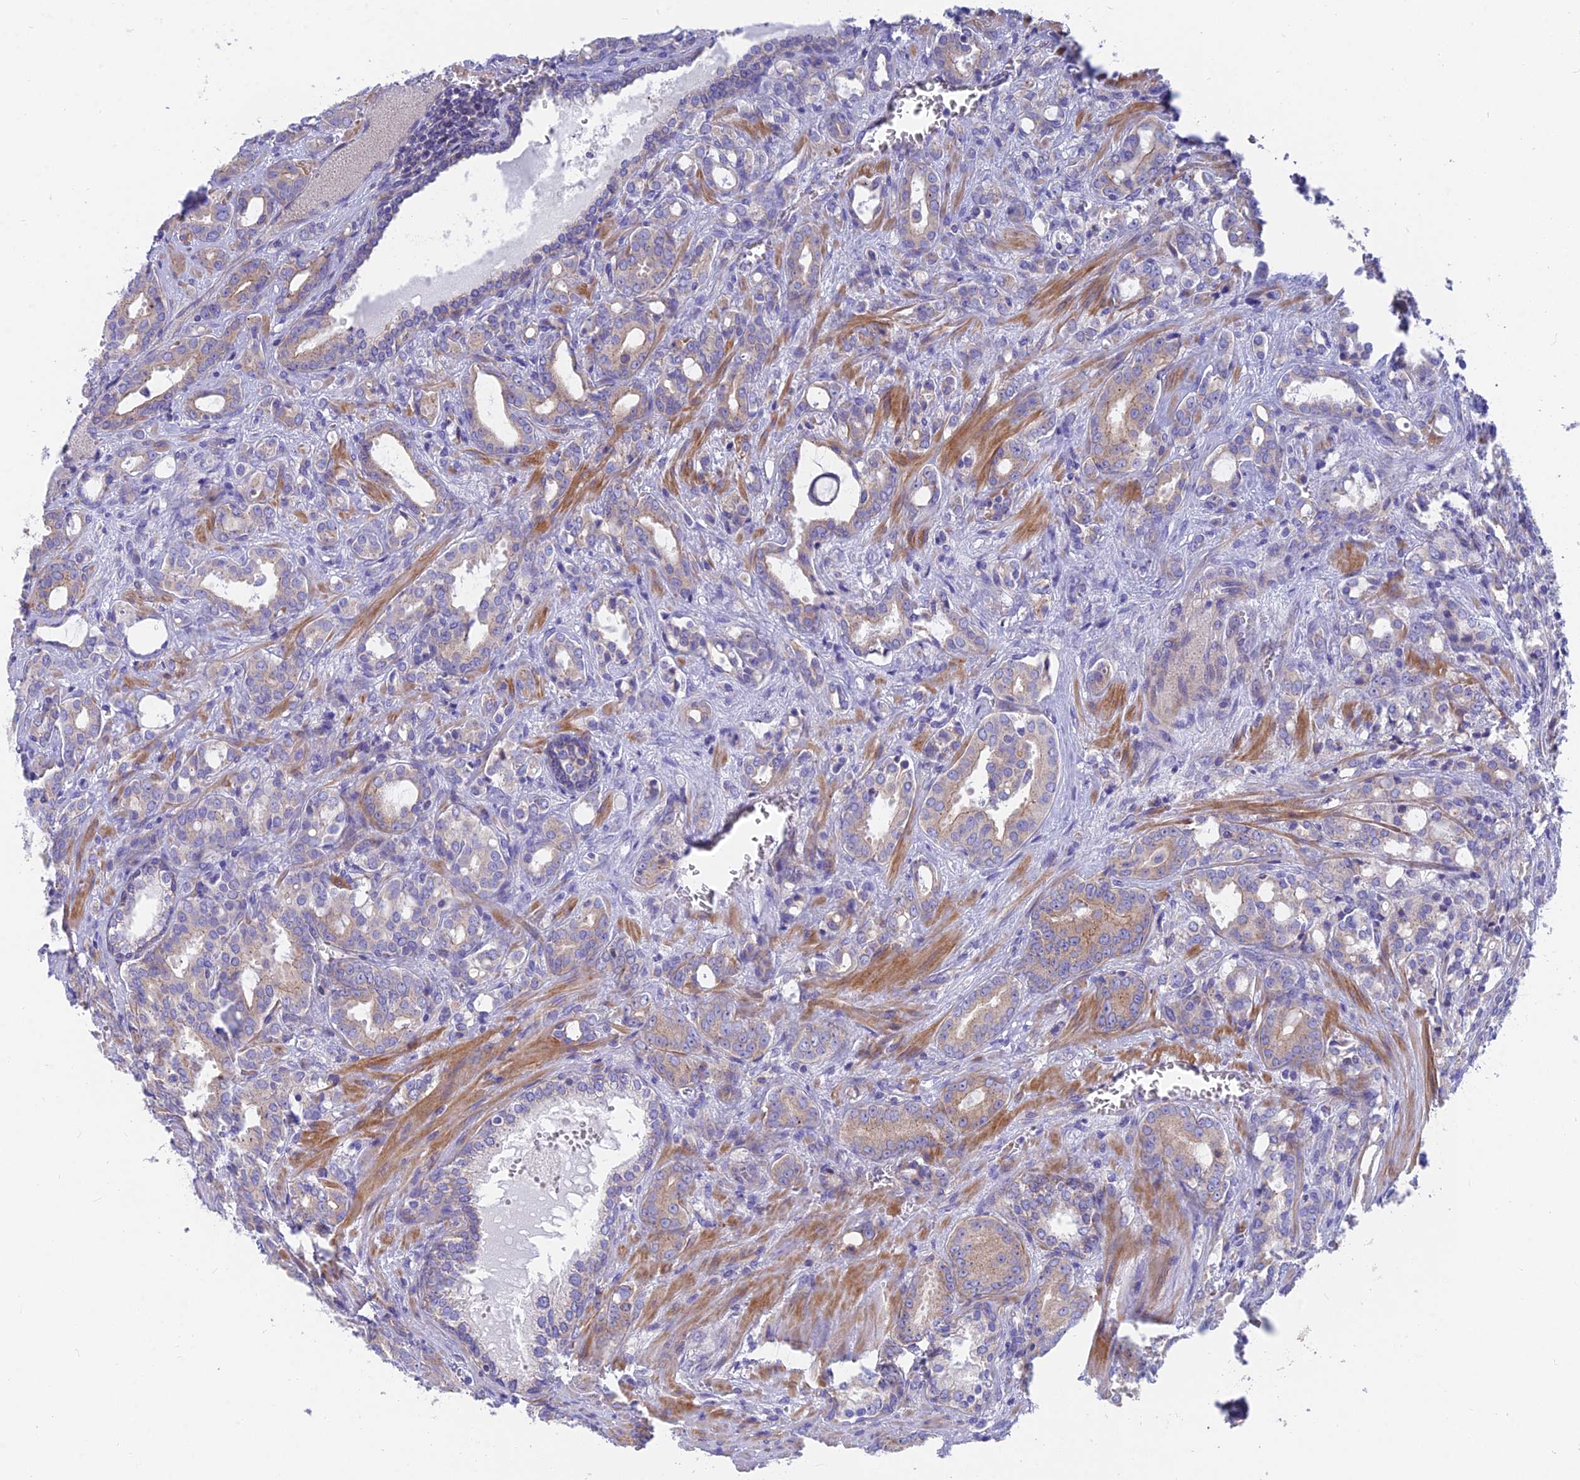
{"staining": {"intensity": "weak", "quantity": "<25%", "location": "cytoplasmic/membranous"}, "tissue": "prostate cancer", "cell_type": "Tumor cells", "image_type": "cancer", "snomed": [{"axis": "morphology", "description": "Adenocarcinoma, High grade"}, {"axis": "topography", "description": "Prostate"}], "caption": "Prostate cancer (adenocarcinoma (high-grade)) stained for a protein using IHC demonstrates no expression tumor cells.", "gene": "MVB12A", "patient": {"sex": "male", "age": 72}}